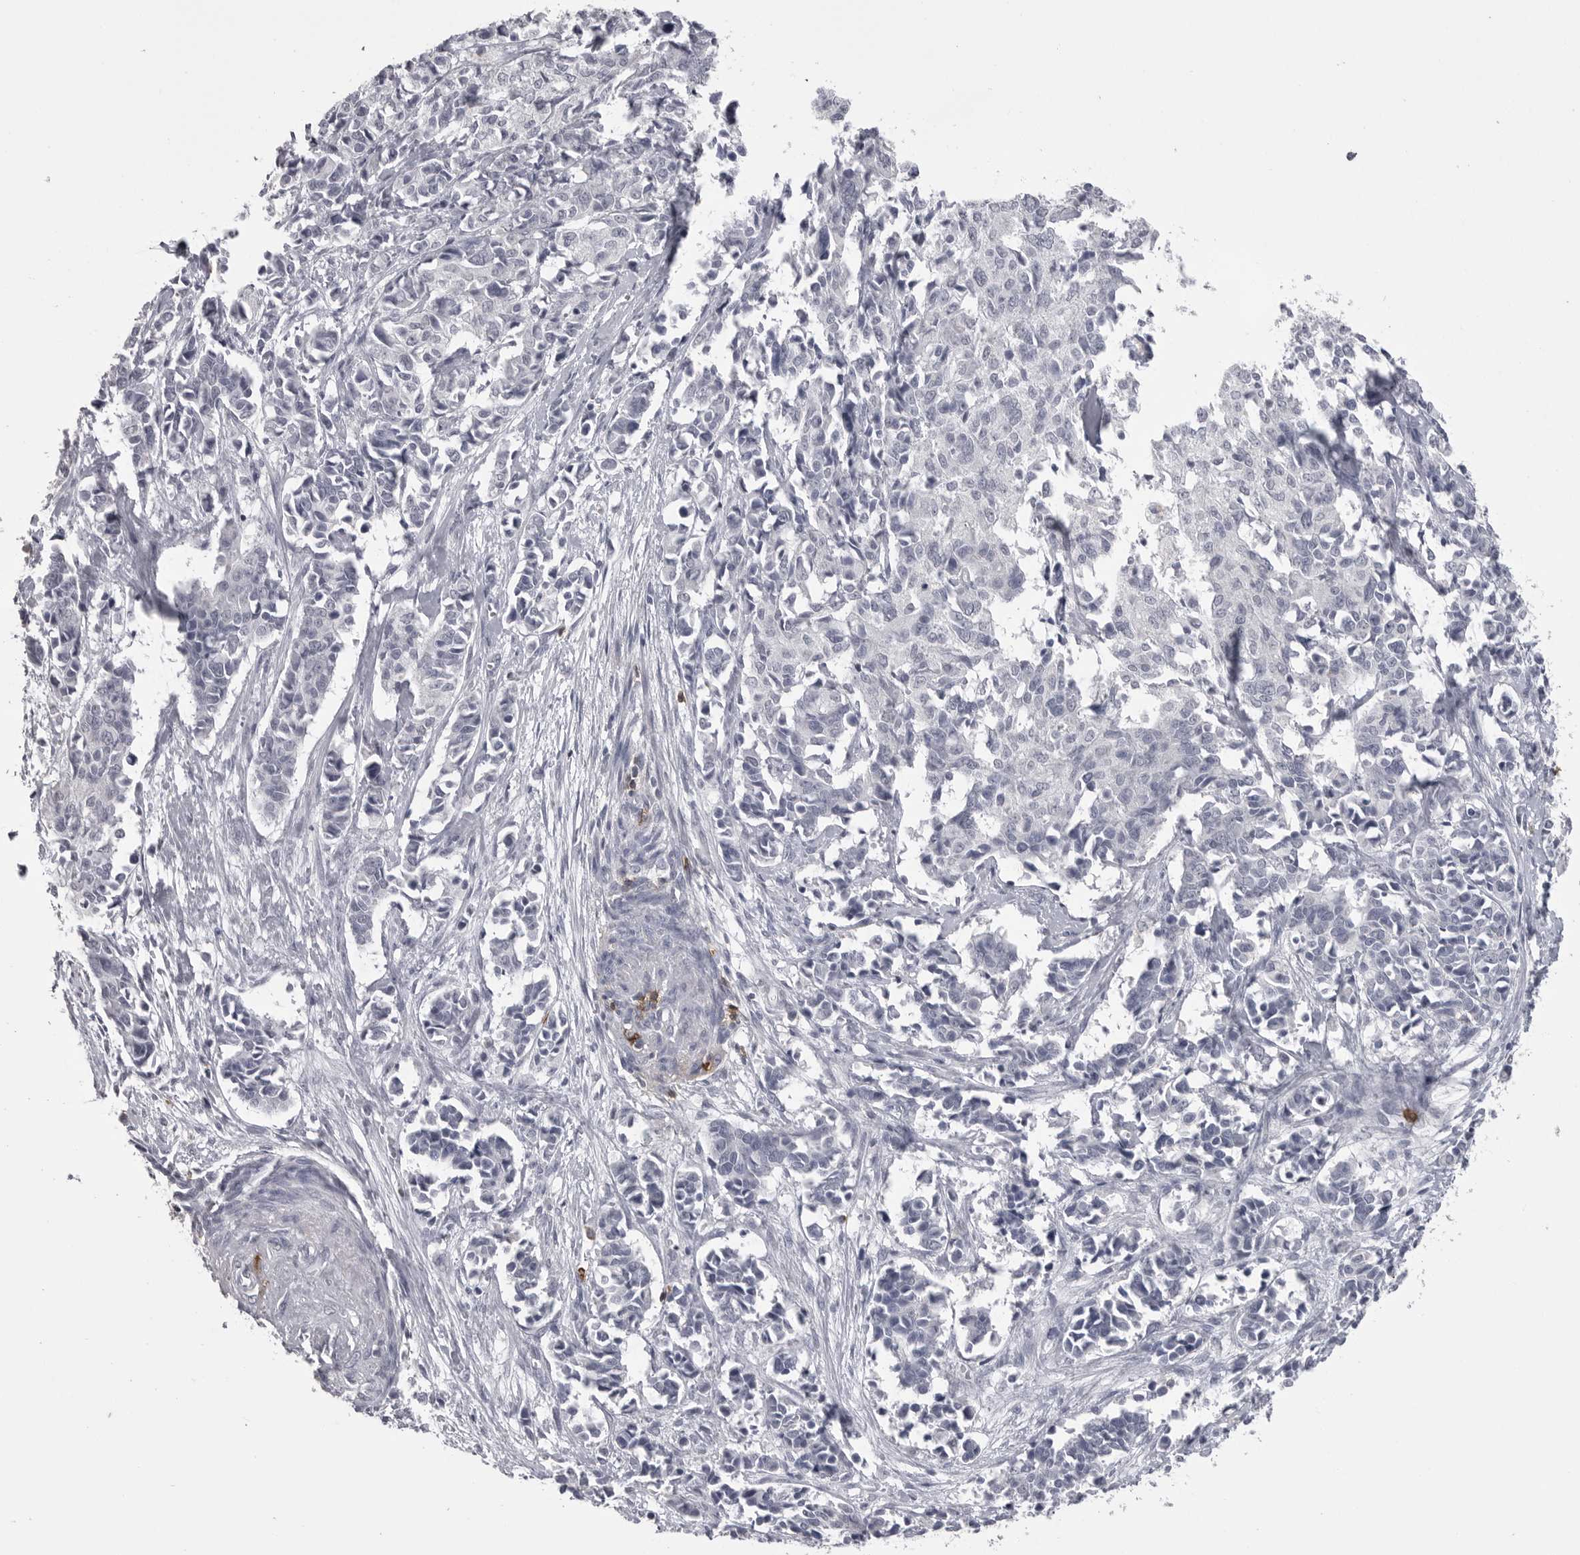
{"staining": {"intensity": "negative", "quantity": "none", "location": "none"}, "tissue": "cervical cancer", "cell_type": "Tumor cells", "image_type": "cancer", "snomed": [{"axis": "morphology", "description": "Normal tissue, NOS"}, {"axis": "morphology", "description": "Squamous cell carcinoma, NOS"}, {"axis": "topography", "description": "Cervix"}], "caption": "Immunohistochemistry histopathology image of neoplastic tissue: cervical cancer (squamous cell carcinoma) stained with DAB (3,3'-diaminobenzidine) displays no significant protein staining in tumor cells.", "gene": "ITGAL", "patient": {"sex": "female", "age": 35}}